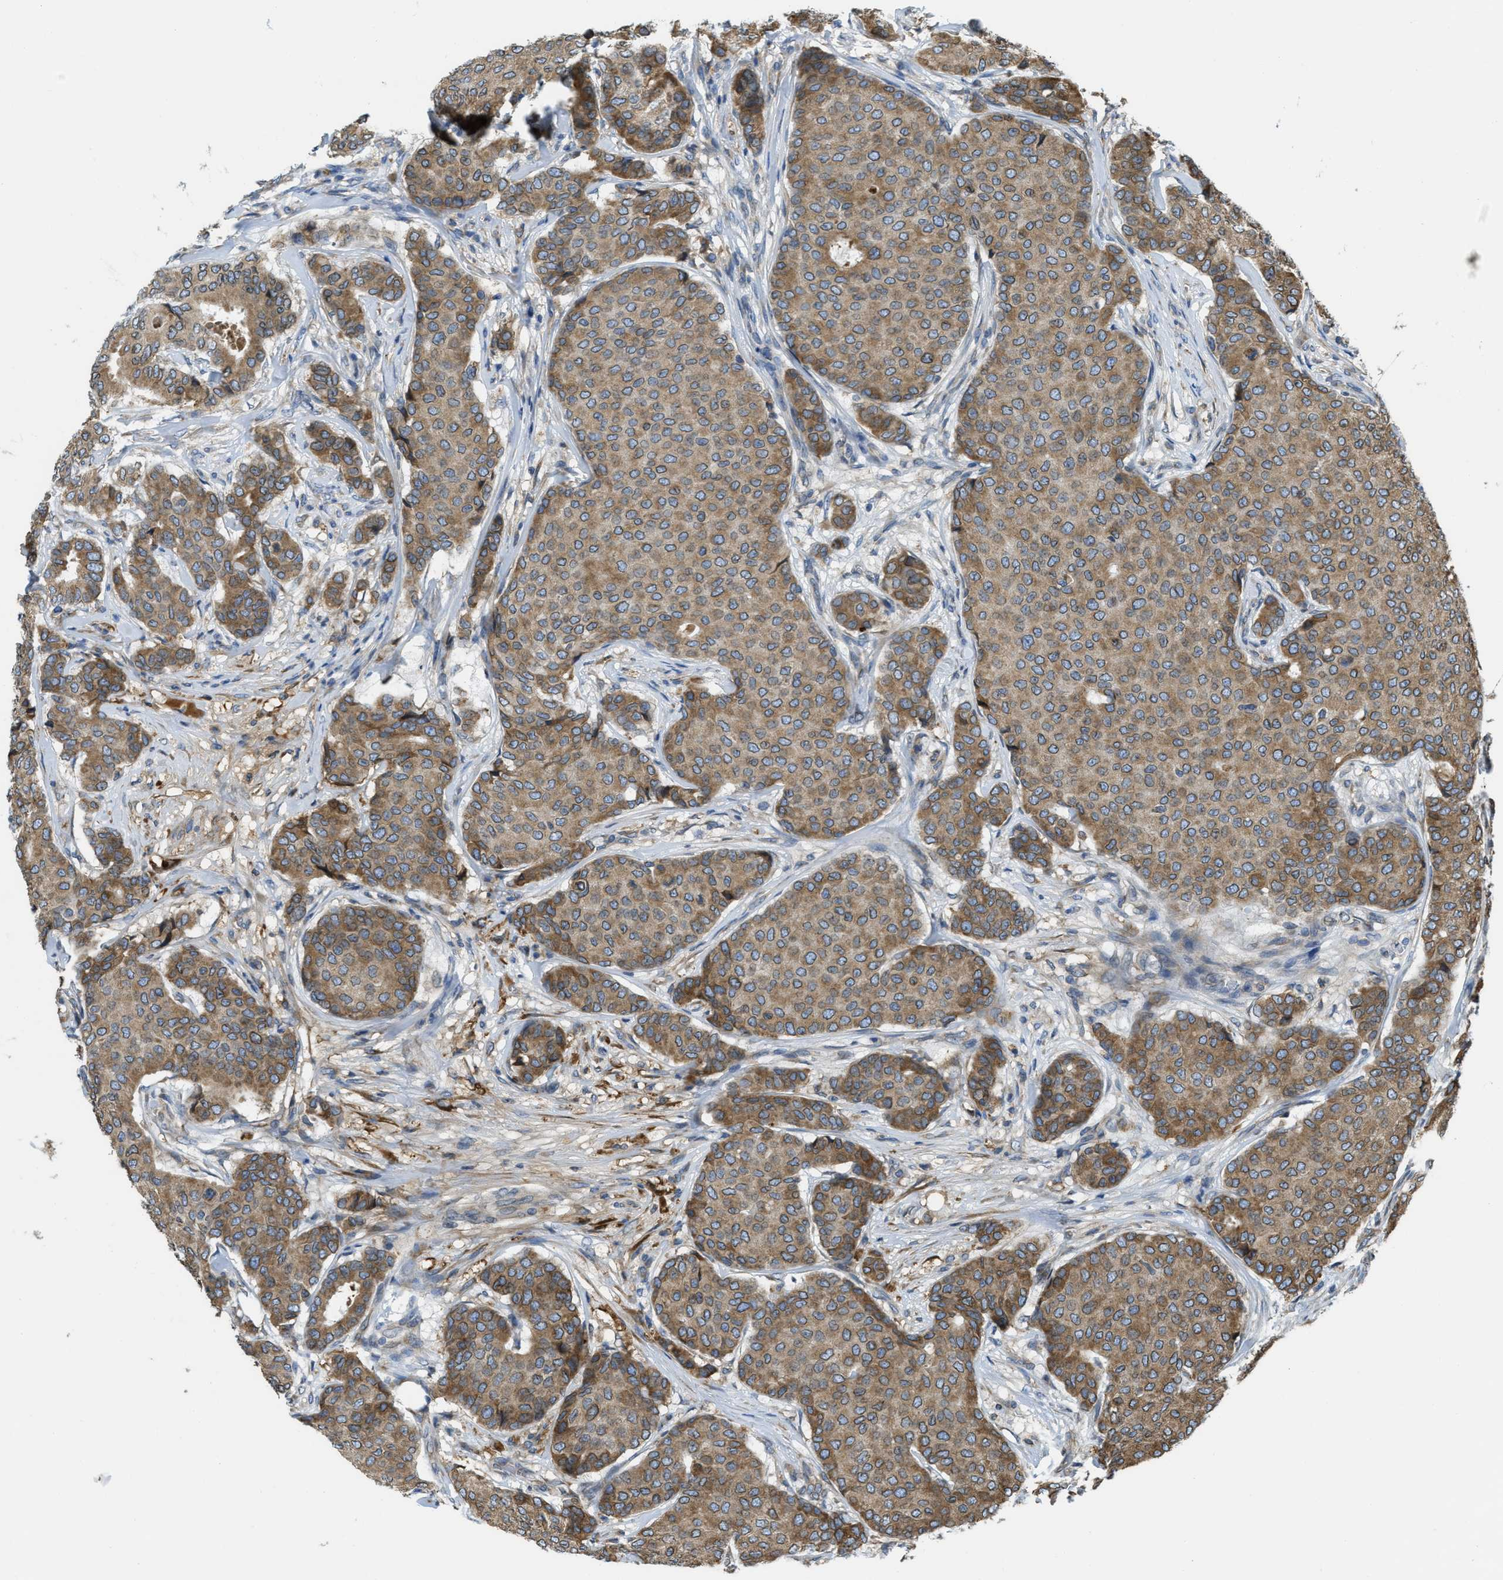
{"staining": {"intensity": "moderate", "quantity": ">75%", "location": "cytoplasmic/membranous"}, "tissue": "breast cancer", "cell_type": "Tumor cells", "image_type": "cancer", "snomed": [{"axis": "morphology", "description": "Duct carcinoma"}, {"axis": "topography", "description": "Breast"}], "caption": "An image showing moderate cytoplasmic/membranous expression in about >75% of tumor cells in breast cancer (intraductal carcinoma), as visualized by brown immunohistochemical staining.", "gene": "MPDU1", "patient": {"sex": "female", "age": 75}}